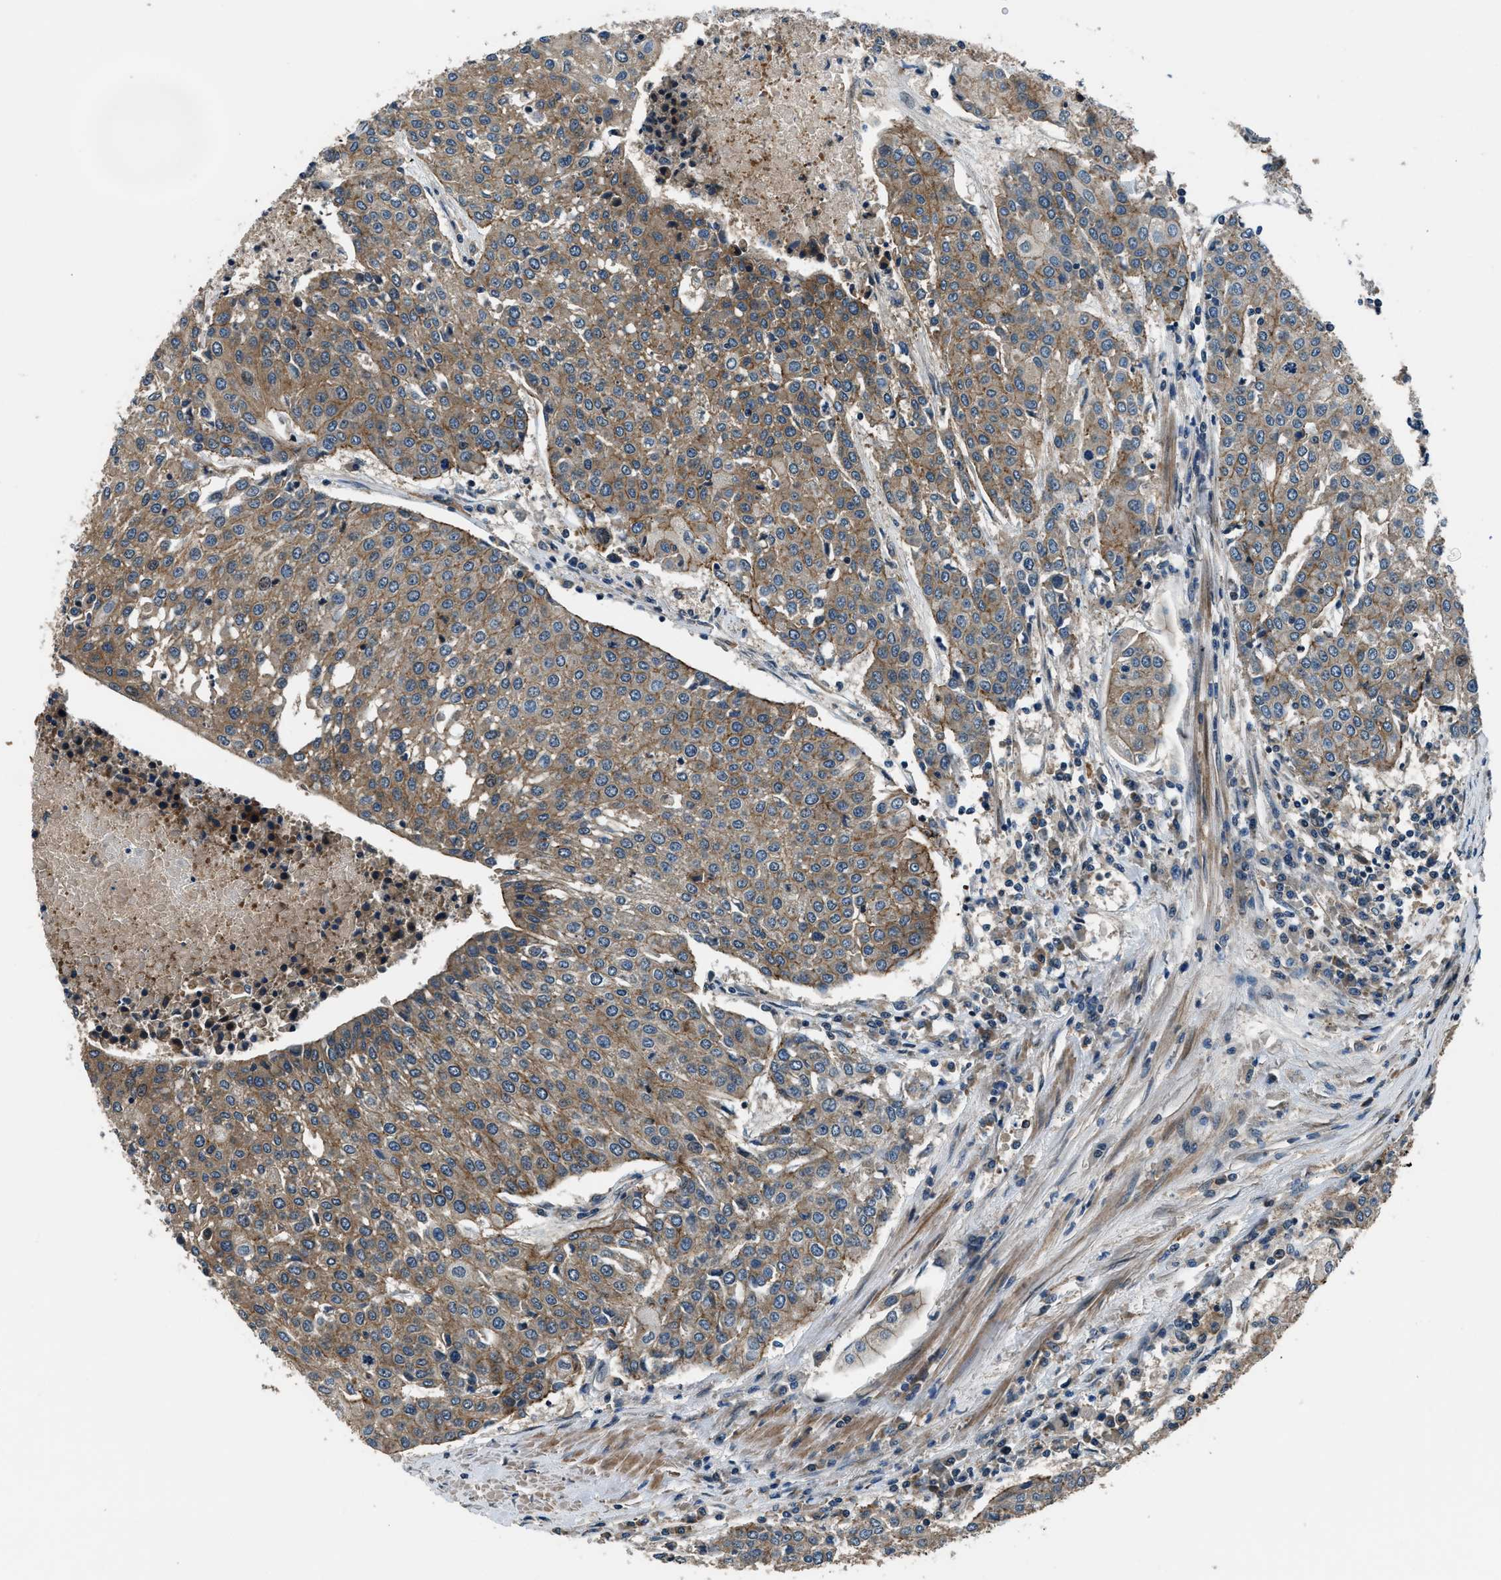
{"staining": {"intensity": "moderate", "quantity": ">75%", "location": "cytoplasmic/membranous"}, "tissue": "urothelial cancer", "cell_type": "Tumor cells", "image_type": "cancer", "snomed": [{"axis": "morphology", "description": "Urothelial carcinoma, High grade"}, {"axis": "topography", "description": "Urinary bladder"}], "caption": "Protein staining of high-grade urothelial carcinoma tissue reveals moderate cytoplasmic/membranous positivity in approximately >75% of tumor cells.", "gene": "ARHGEF11", "patient": {"sex": "female", "age": 85}}